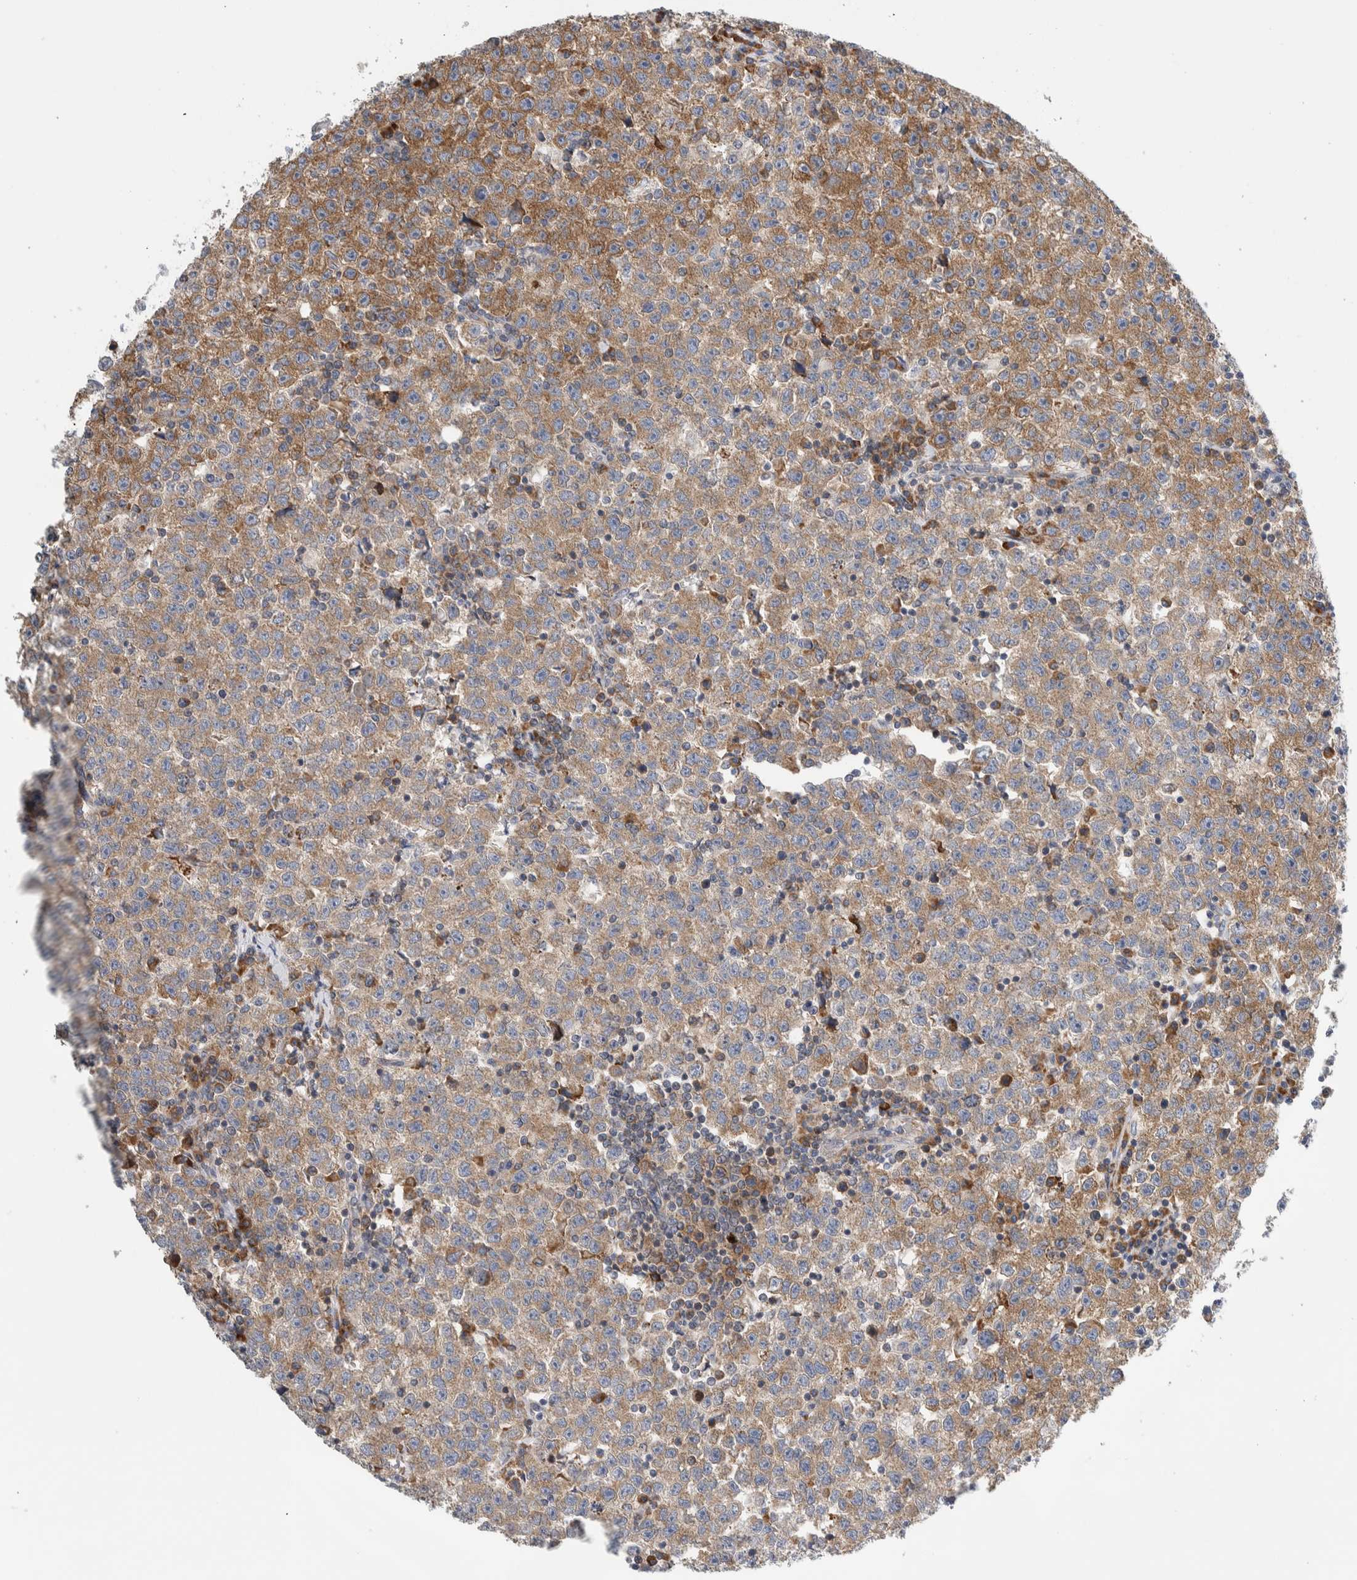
{"staining": {"intensity": "moderate", "quantity": ">75%", "location": "cytoplasmic/membranous"}, "tissue": "testis cancer", "cell_type": "Tumor cells", "image_type": "cancer", "snomed": [{"axis": "morphology", "description": "Seminoma, NOS"}, {"axis": "topography", "description": "Testis"}], "caption": "Brown immunohistochemical staining in human testis cancer reveals moderate cytoplasmic/membranous positivity in about >75% of tumor cells.", "gene": "RACK1", "patient": {"sex": "male", "age": 22}}